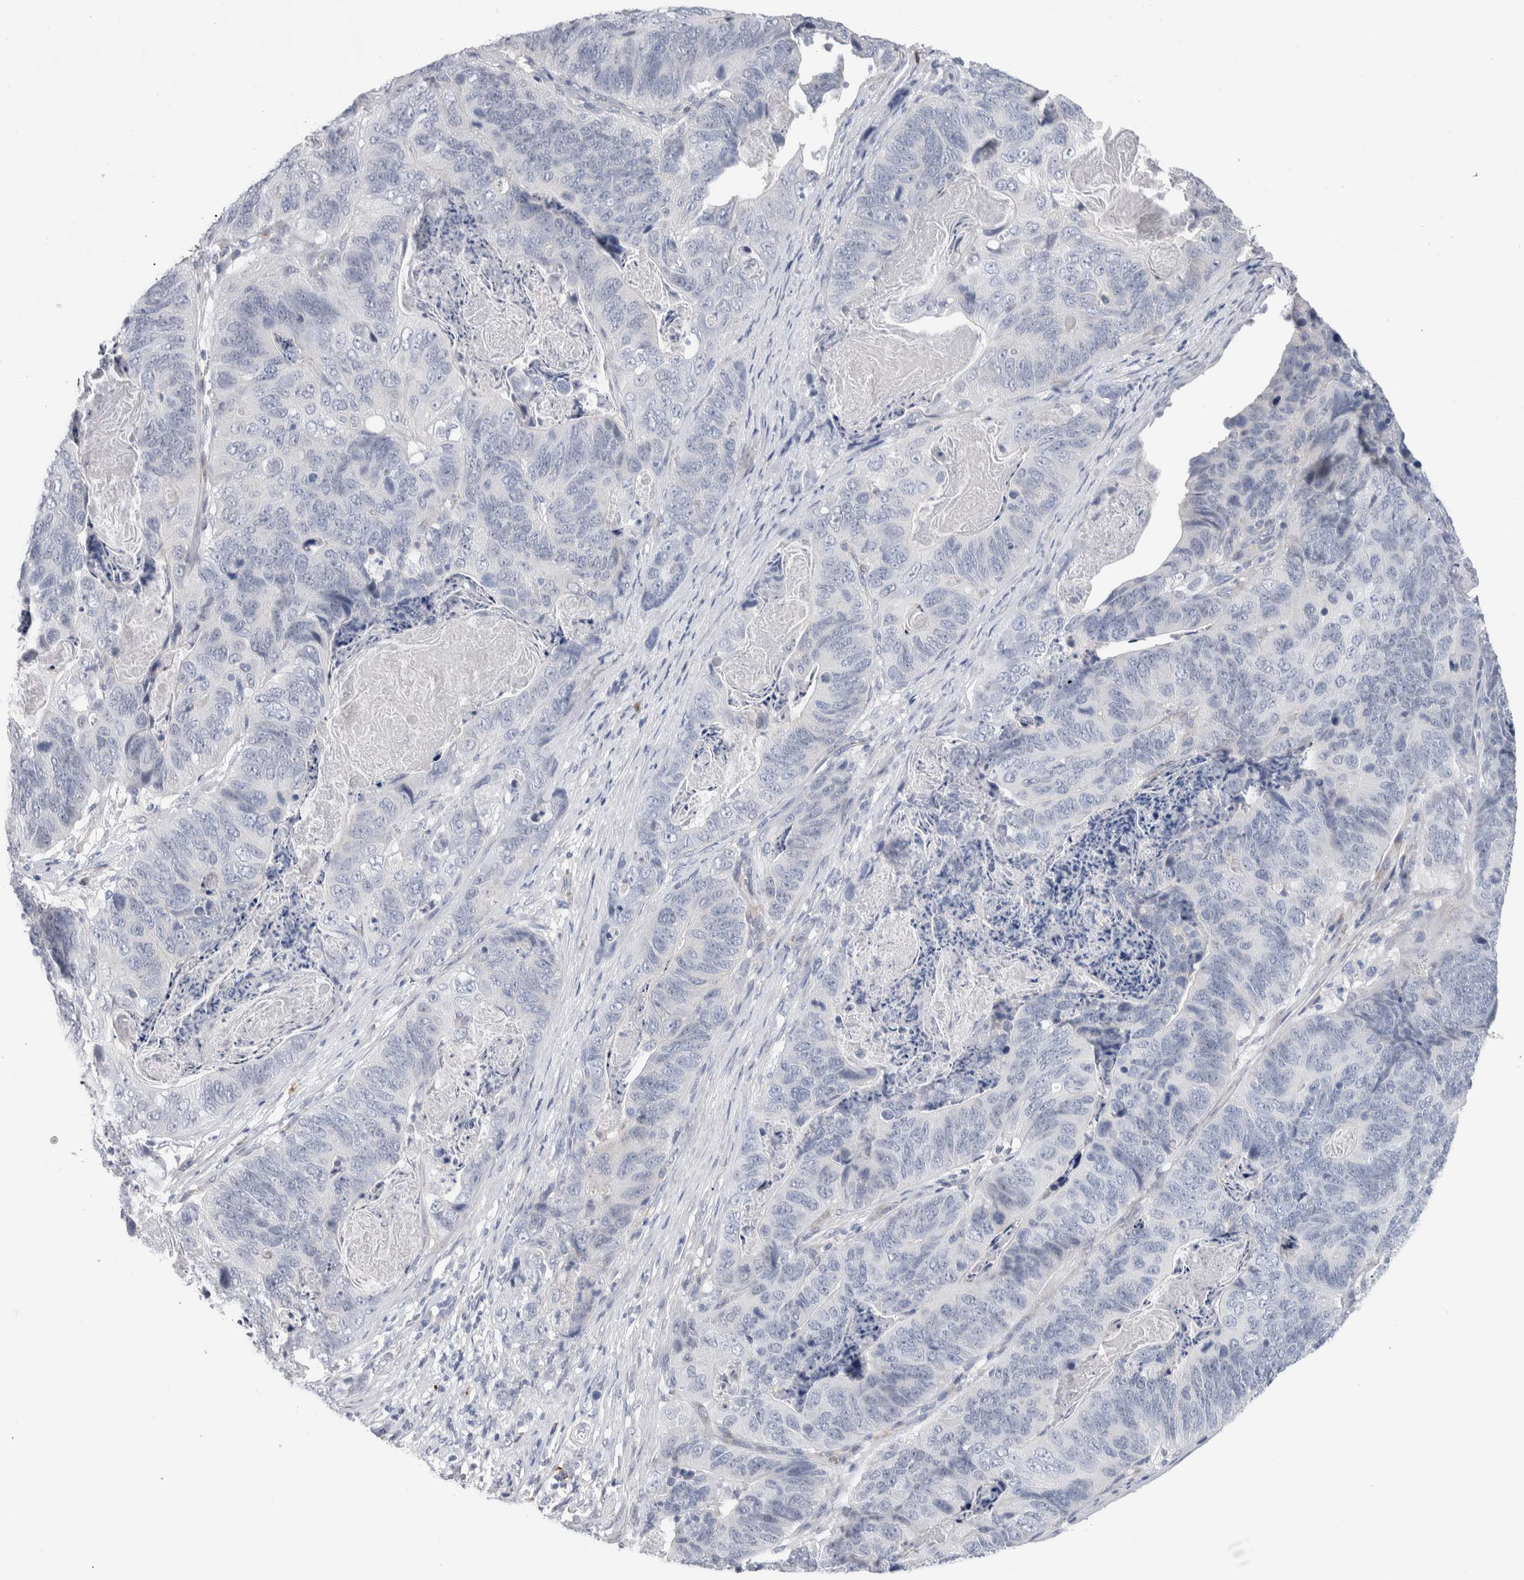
{"staining": {"intensity": "negative", "quantity": "none", "location": "none"}, "tissue": "stomach cancer", "cell_type": "Tumor cells", "image_type": "cancer", "snomed": [{"axis": "morphology", "description": "Normal tissue, NOS"}, {"axis": "morphology", "description": "Adenocarcinoma, NOS"}, {"axis": "topography", "description": "Stomach"}], "caption": "An image of adenocarcinoma (stomach) stained for a protein reveals no brown staining in tumor cells.", "gene": "LURAP1L", "patient": {"sex": "female", "age": 89}}